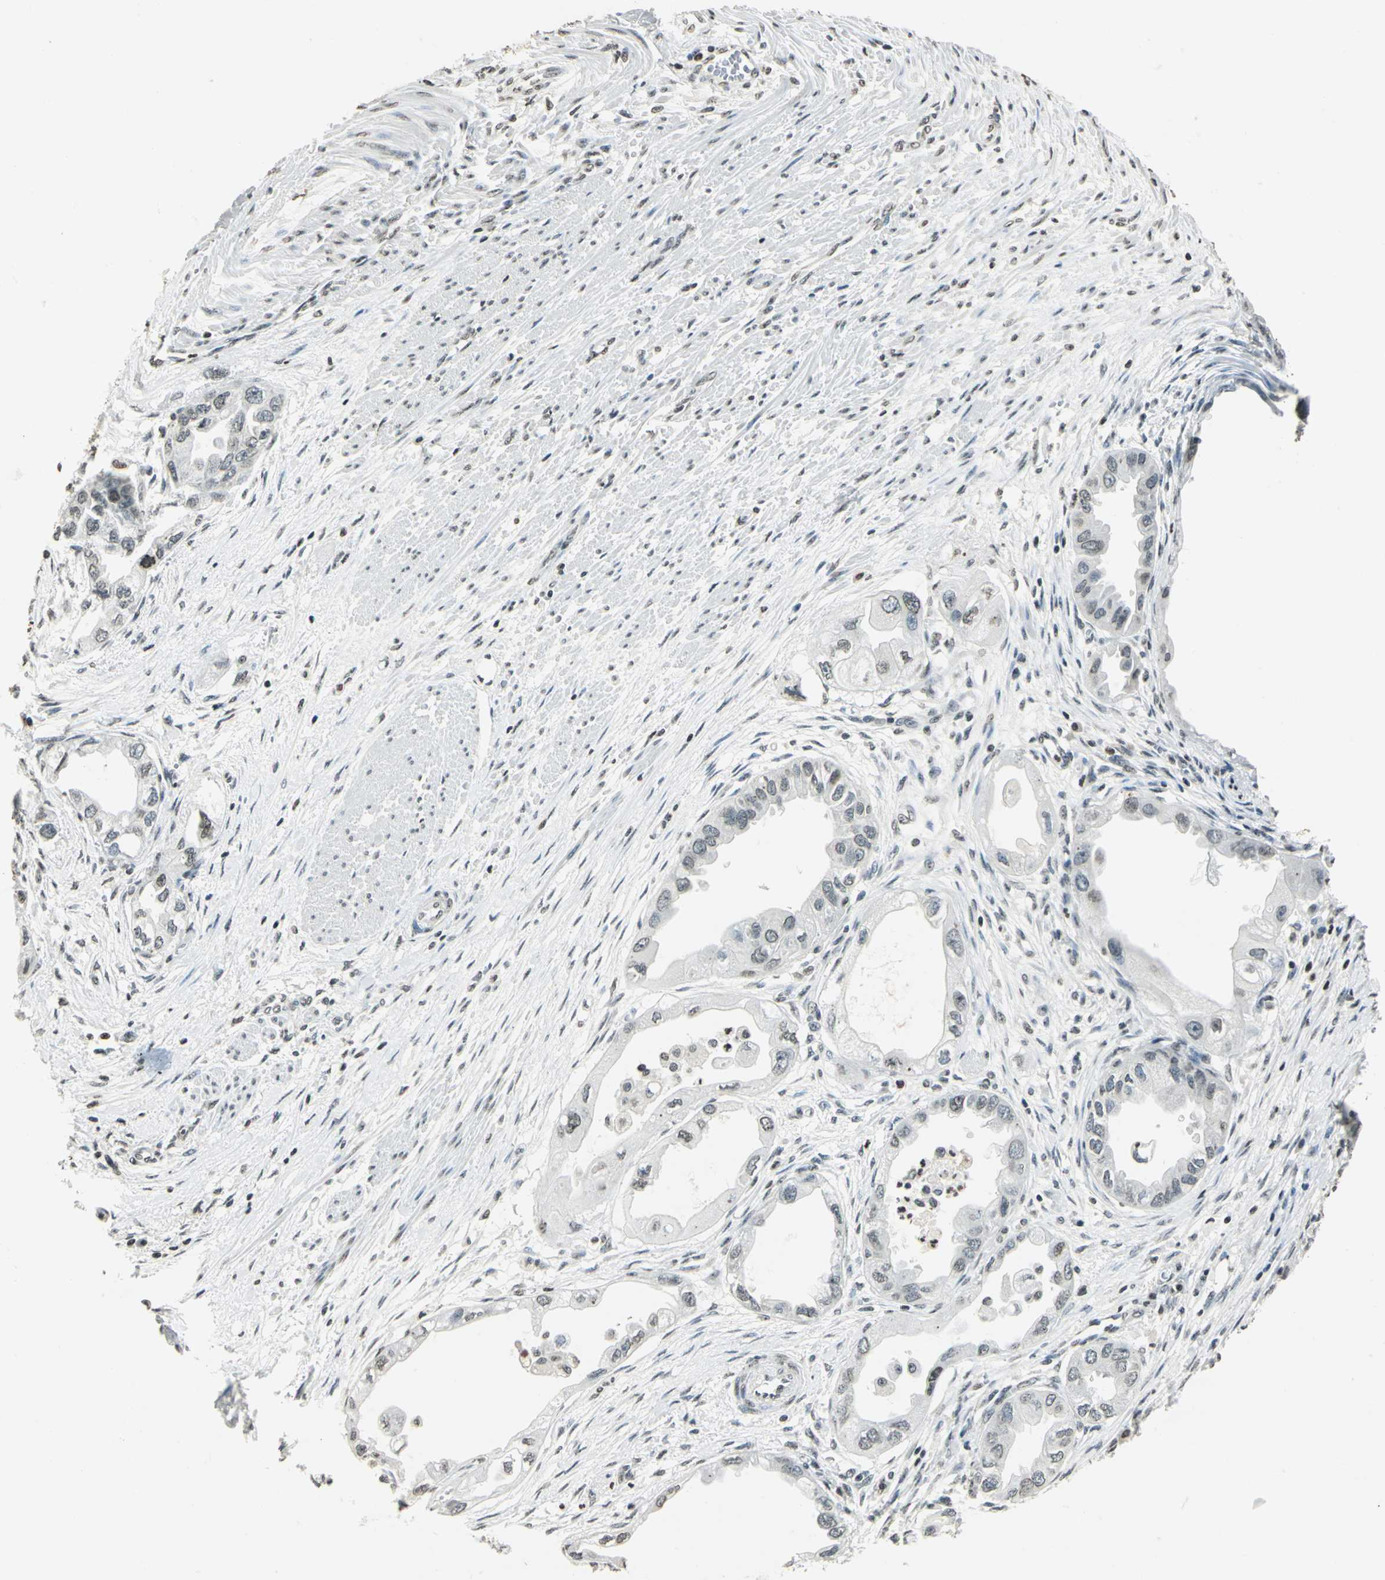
{"staining": {"intensity": "weak", "quantity": "<25%", "location": "nuclear"}, "tissue": "endometrial cancer", "cell_type": "Tumor cells", "image_type": "cancer", "snomed": [{"axis": "morphology", "description": "Adenocarcinoma, NOS"}, {"axis": "topography", "description": "Endometrium"}], "caption": "An image of adenocarcinoma (endometrial) stained for a protein exhibits no brown staining in tumor cells.", "gene": "MCM4", "patient": {"sex": "female", "age": 67}}